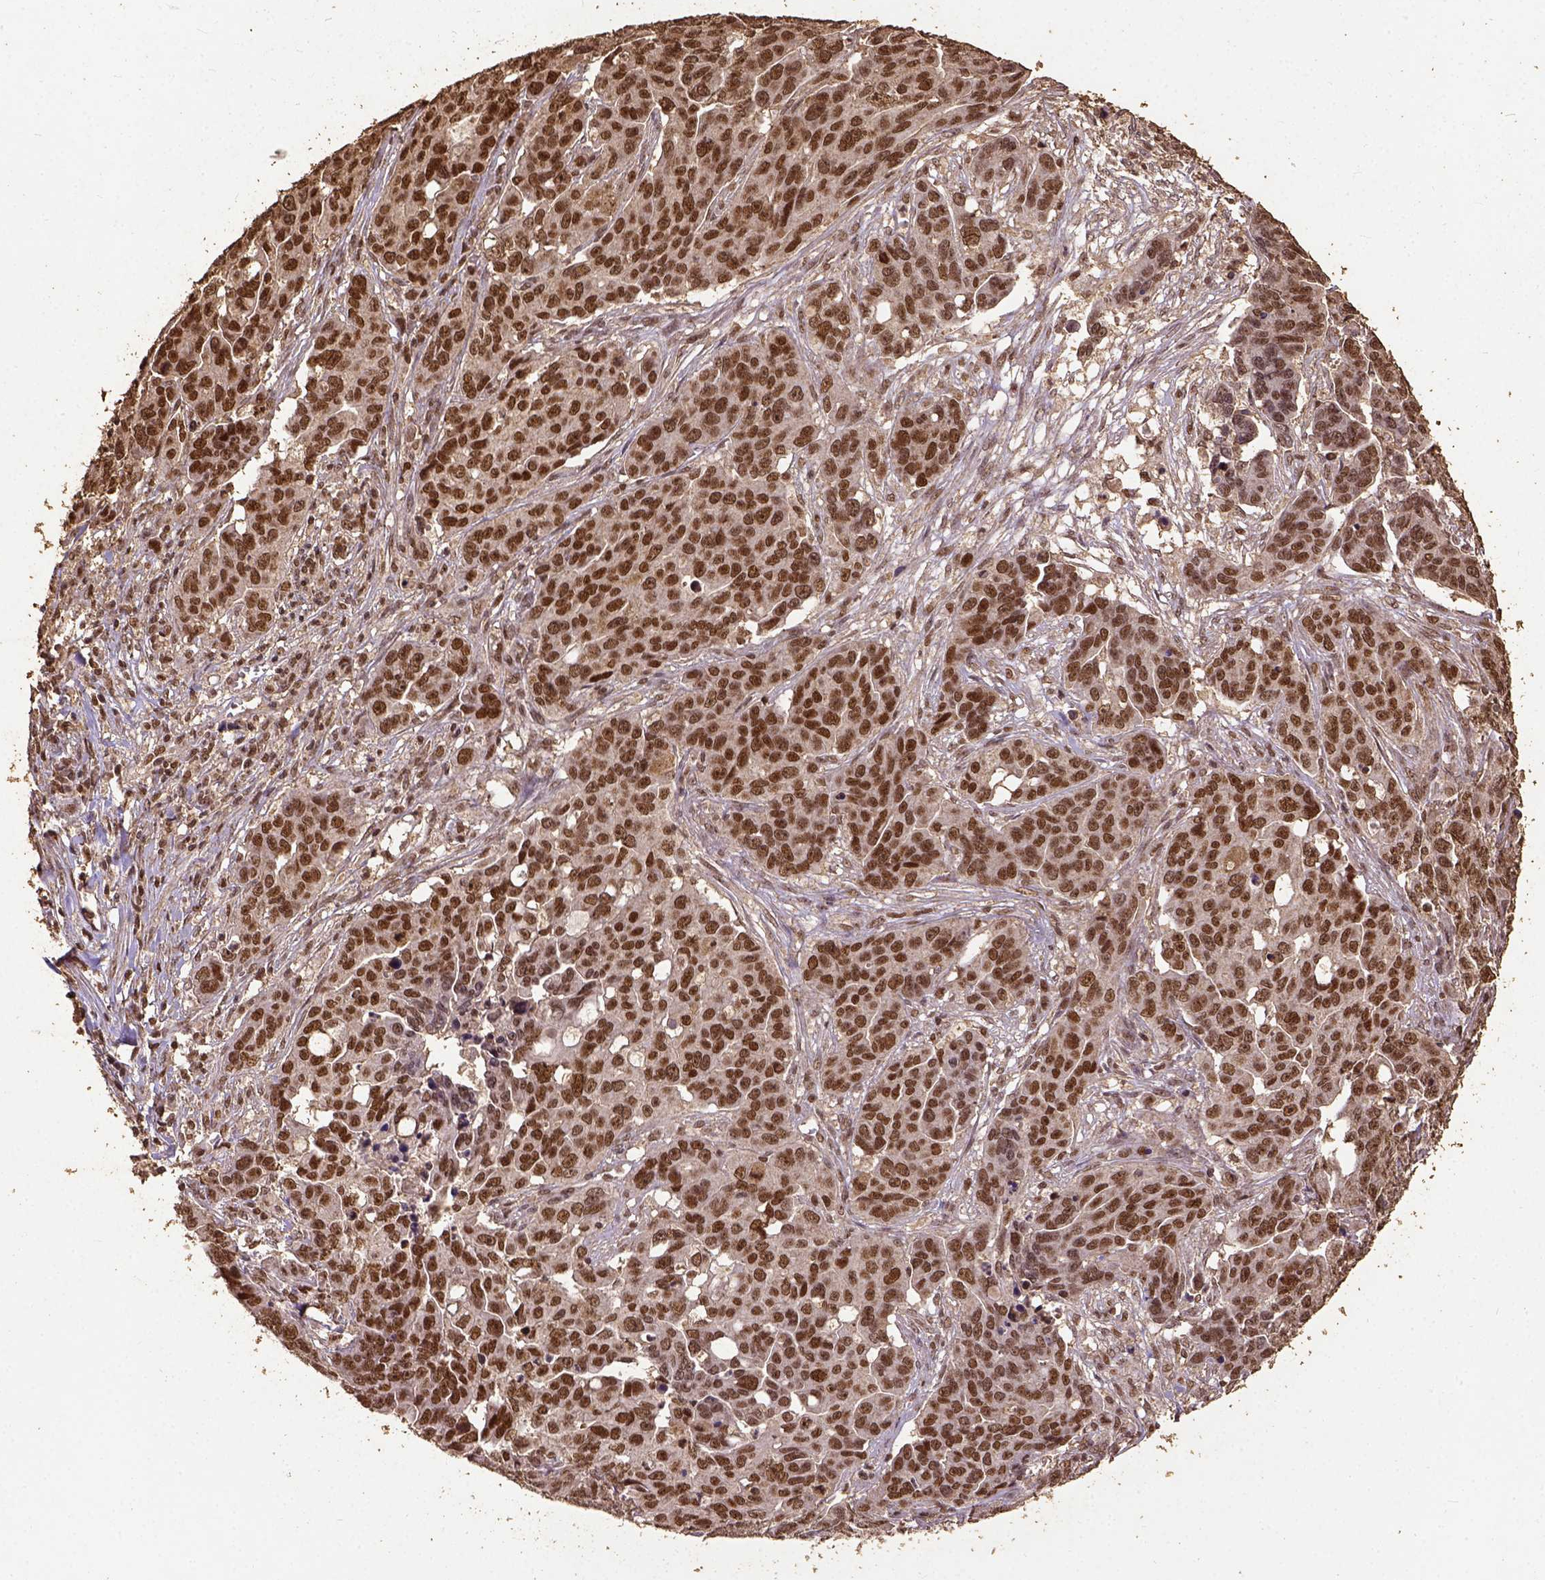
{"staining": {"intensity": "moderate", "quantity": ">75%", "location": "nuclear"}, "tissue": "ovarian cancer", "cell_type": "Tumor cells", "image_type": "cancer", "snomed": [{"axis": "morphology", "description": "Carcinoma, endometroid"}, {"axis": "topography", "description": "Ovary"}], "caption": "Human ovarian cancer (endometroid carcinoma) stained with a protein marker shows moderate staining in tumor cells.", "gene": "NACC1", "patient": {"sex": "female", "age": 78}}